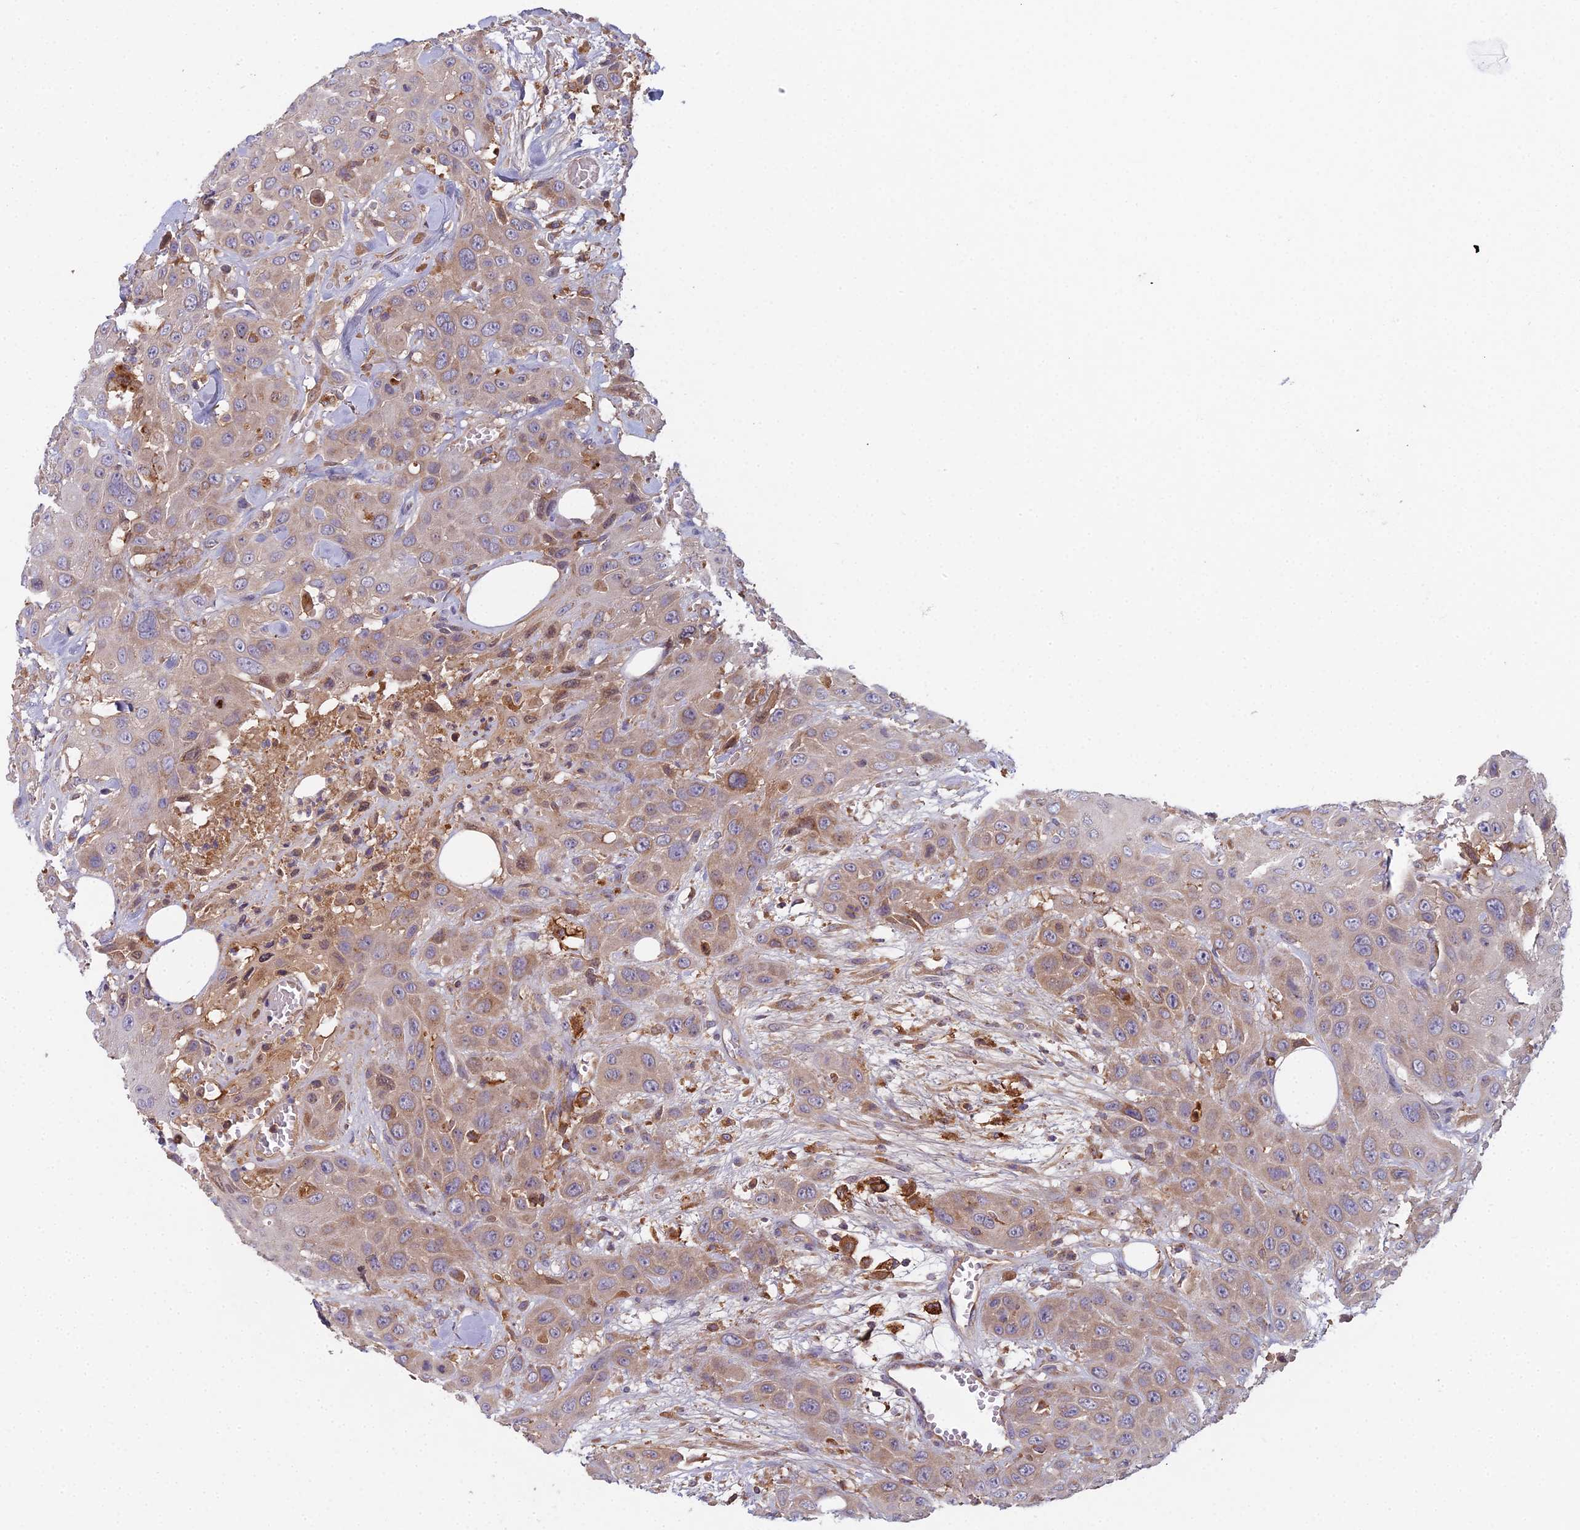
{"staining": {"intensity": "weak", "quantity": ">75%", "location": "cytoplasmic/membranous"}, "tissue": "head and neck cancer", "cell_type": "Tumor cells", "image_type": "cancer", "snomed": [{"axis": "morphology", "description": "Squamous cell carcinoma, NOS"}, {"axis": "topography", "description": "Head-Neck"}], "caption": "IHC image of neoplastic tissue: head and neck squamous cell carcinoma stained using immunohistochemistry shows low levels of weak protein expression localized specifically in the cytoplasmic/membranous of tumor cells, appearing as a cytoplasmic/membranous brown color.", "gene": "CCDC167", "patient": {"sex": "male", "age": 81}}